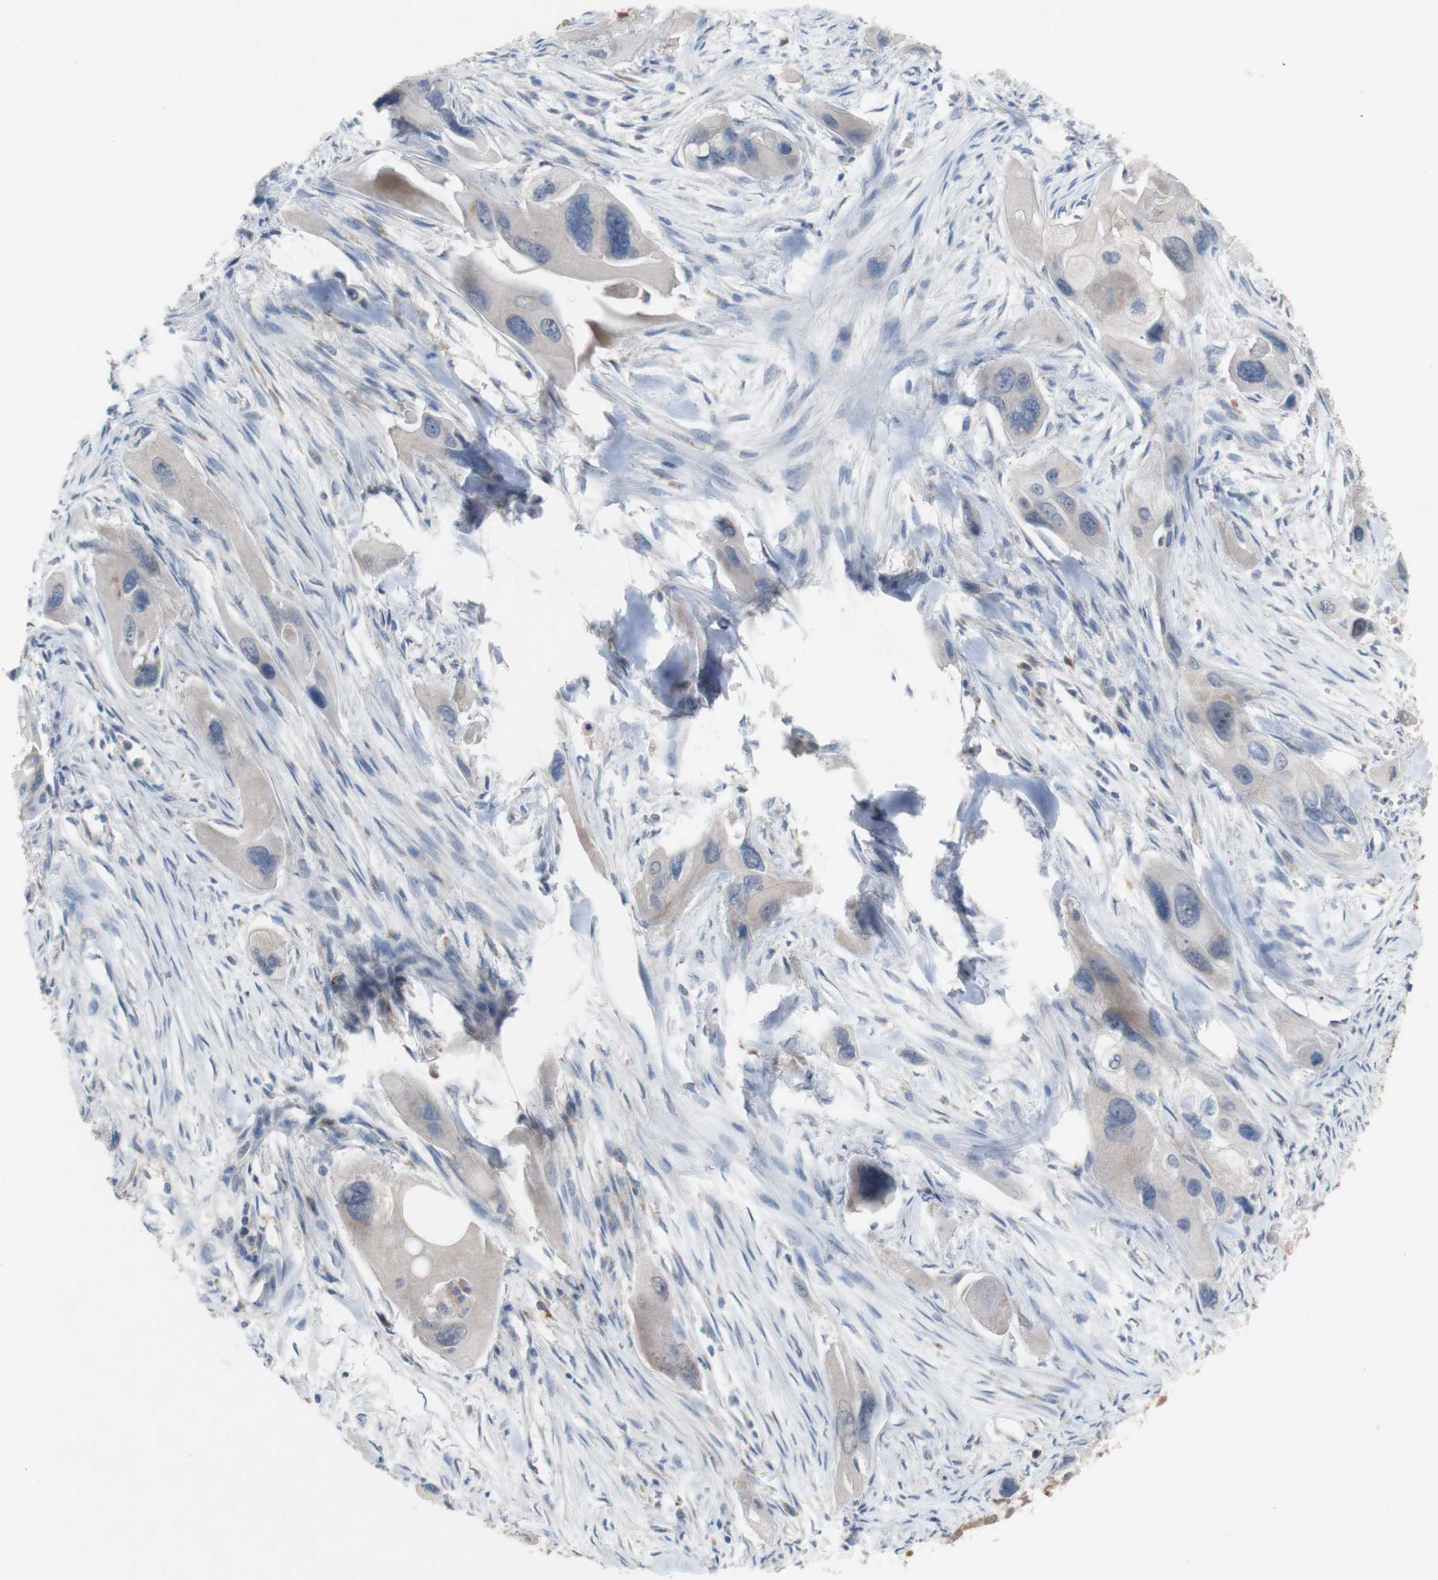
{"staining": {"intensity": "negative", "quantity": "none", "location": "none"}, "tissue": "pancreatic cancer", "cell_type": "Tumor cells", "image_type": "cancer", "snomed": [{"axis": "morphology", "description": "Adenocarcinoma, NOS"}, {"axis": "topography", "description": "Pancreas"}], "caption": "Immunohistochemistry (IHC) histopathology image of human pancreatic cancer (adenocarcinoma) stained for a protein (brown), which shows no expression in tumor cells.", "gene": "PEX2", "patient": {"sex": "male", "age": 73}}